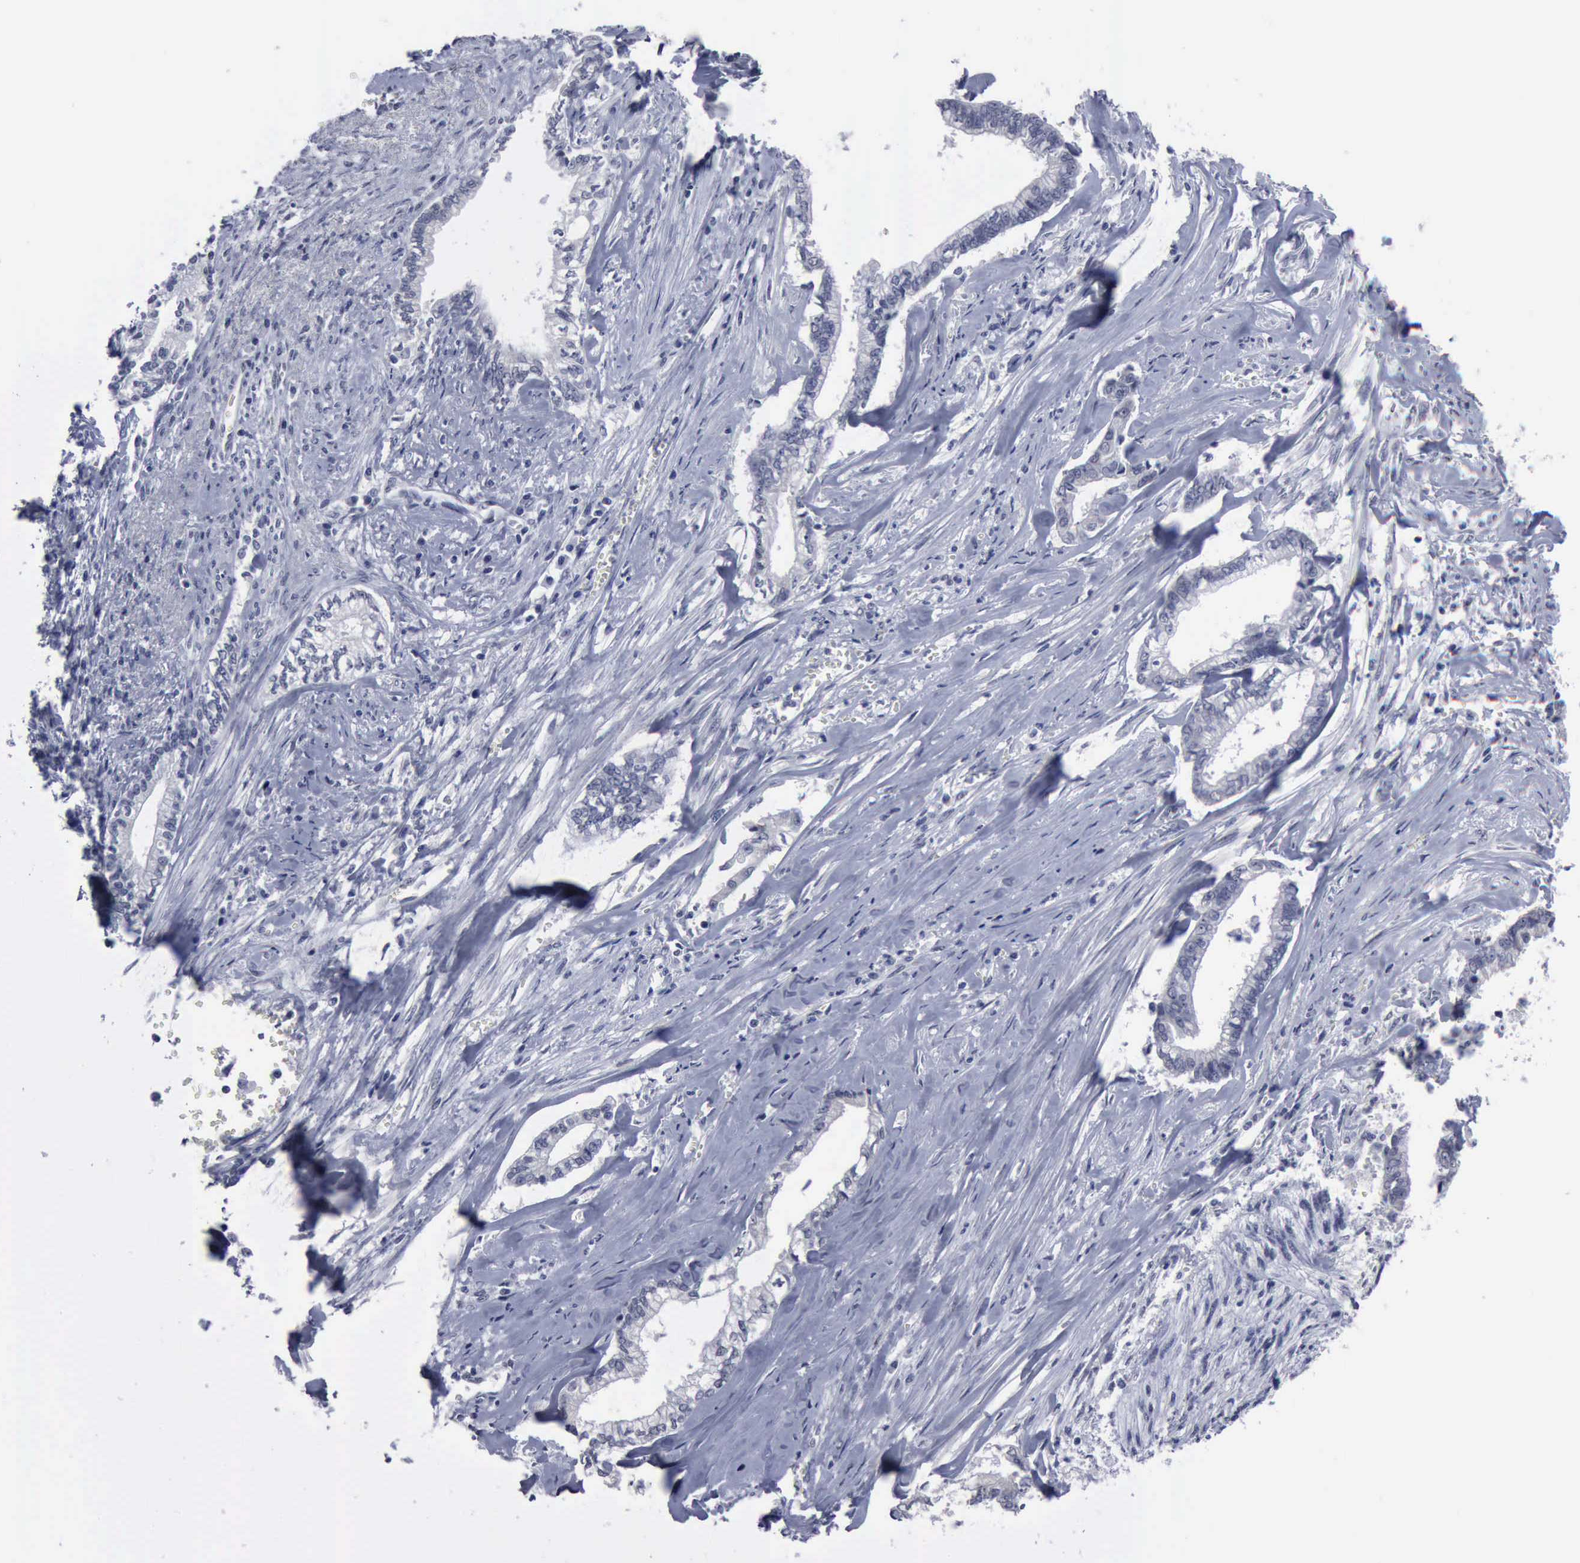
{"staining": {"intensity": "negative", "quantity": "none", "location": "none"}, "tissue": "liver cancer", "cell_type": "Tumor cells", "image_type": "cancer", "snomed": [{"axis": "morphology", "description": "Cholangiocarcinoma"}, {"axis": "topography", "description": "Liver"}], "caption": "A micrograph of liver cholangiocarcinoma stained for a protein shows no brown staining in tumor cells. (DAB immunohistochemistry visualized using brightfield microscopy, high magnification).", "gene": "BRD1", "patient": {"sex": "male", "age": 57}}